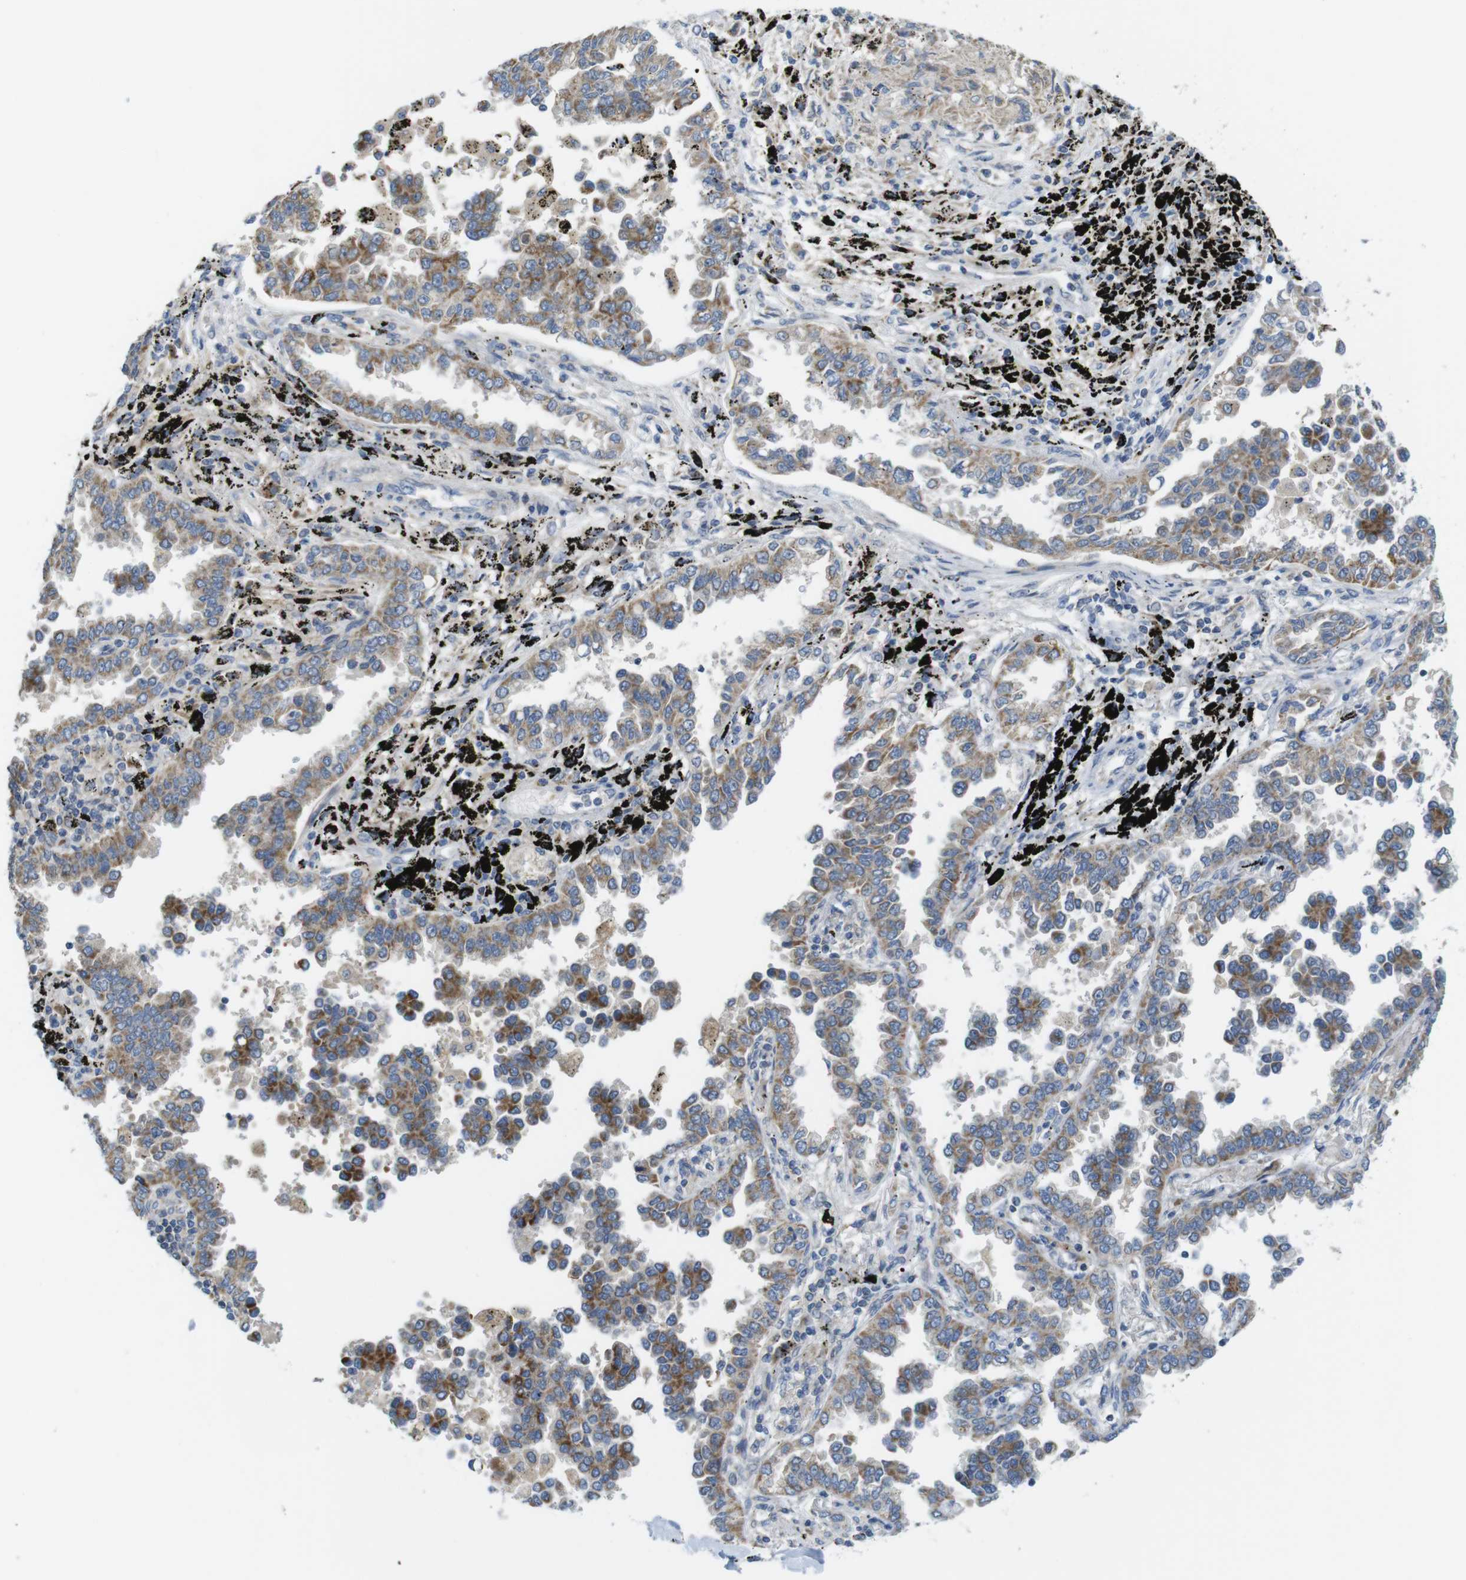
{"staining": {"intensity": "moderate", "quantity": ">75%", "location": "cytoplasmic/membranous"}, "tissue": "lung cancer", "cell_type": "Tumor cells", "image_type": "cancer", "snomed": [{"axis": "morphology", "description": "Normal tissue, NOS"}, {"axis": "morphology", "description": "Adenocarcinoma, NOS"}, {"axis": "topography", "description": "Lung"}], "caption": "Lung adenocarcinoma stained with a brown dye exhibits moderate cytoplasmic/membranous positive expression in approximately >75% of tumor cells.", "gene": "MARCHF1", "patient": {"sex": "male", "age": 59}}